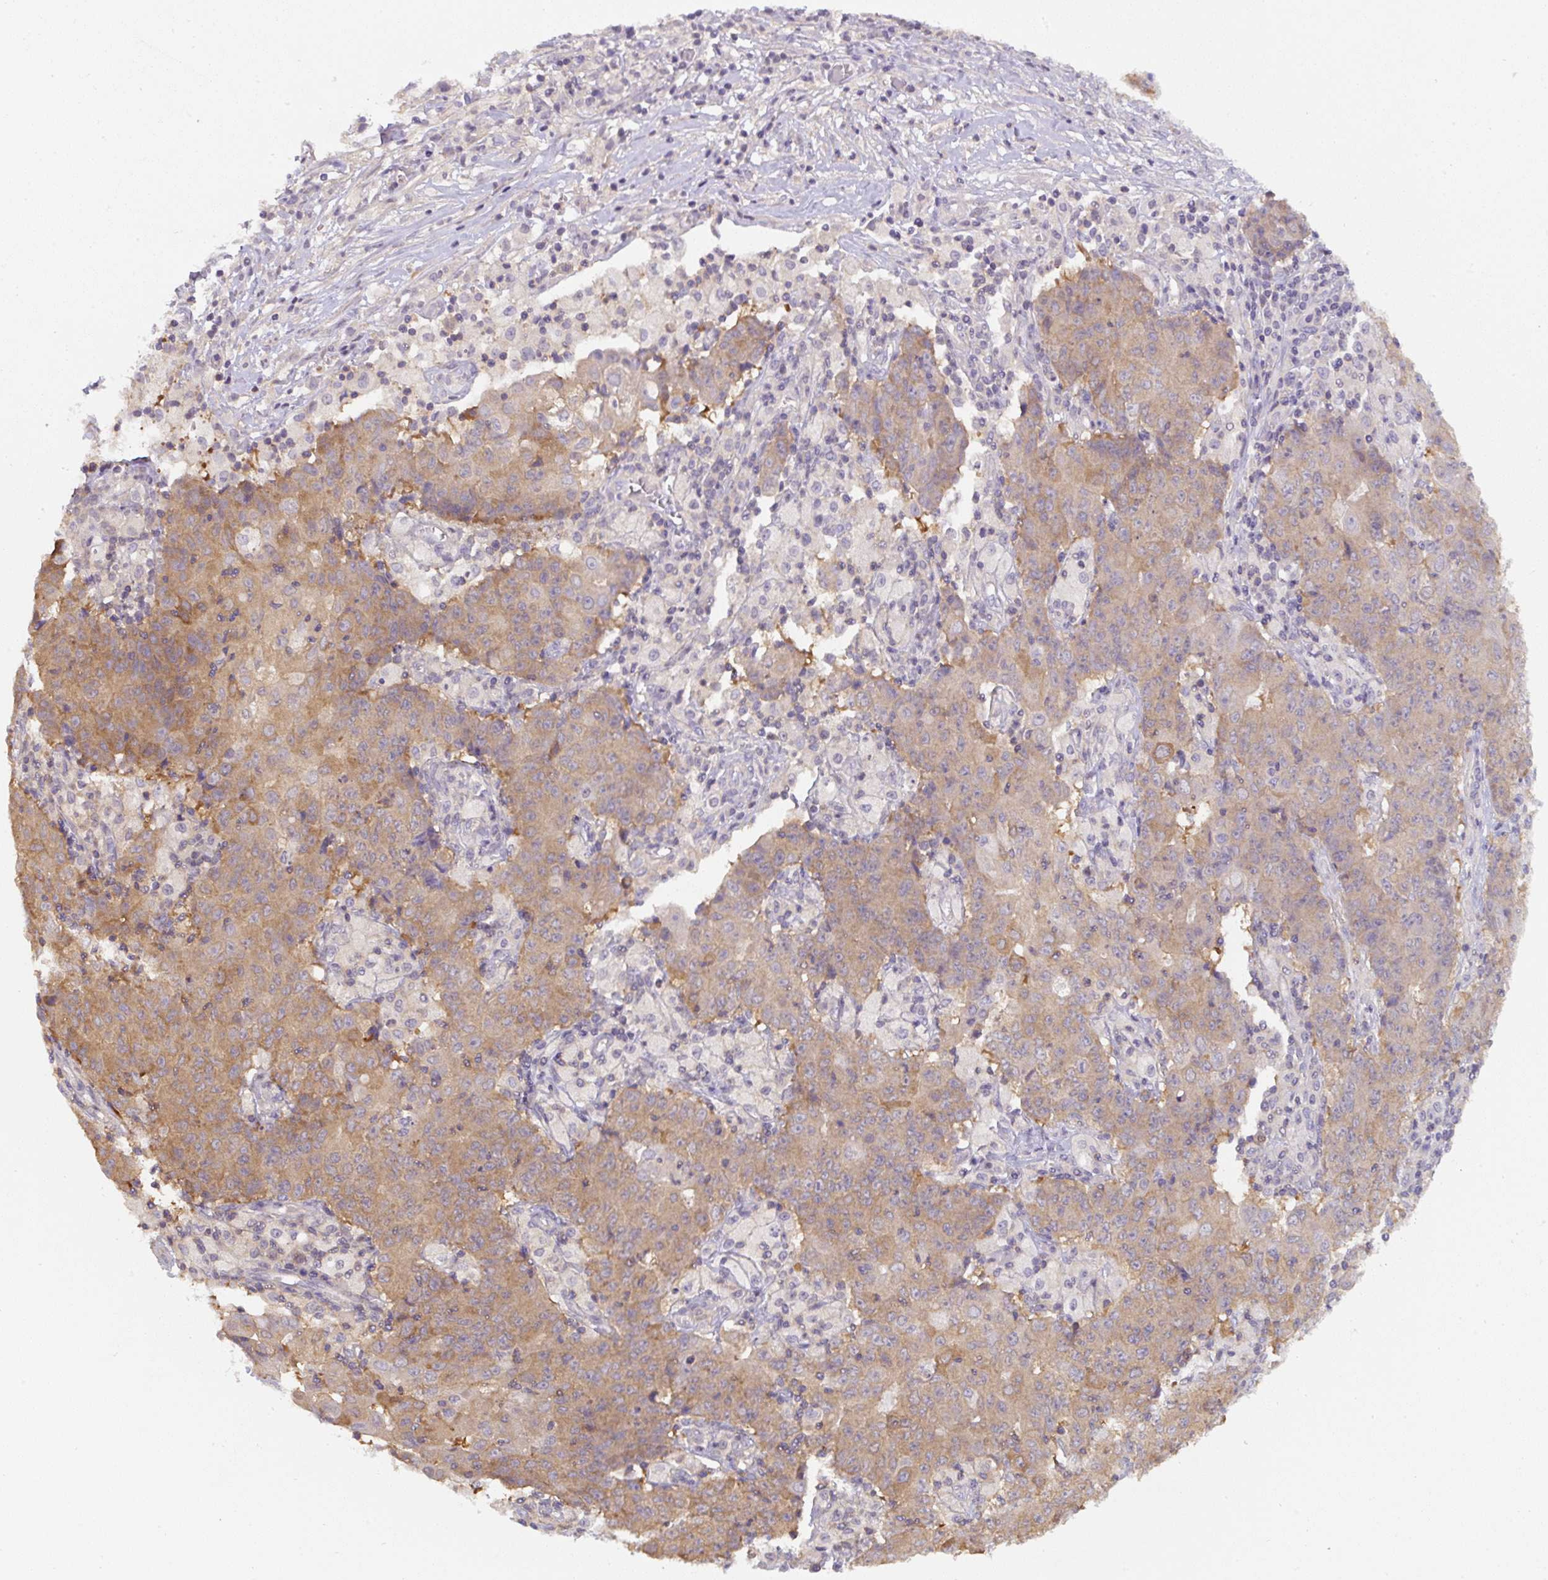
{"staining": {"intensity": "moderate", "quantity": ">75%", "location": "cytoplasmic/membranous"}, "tissue": "ovarian cancer", "cell_type": "Tumor cells", "image_type": "cancer", "snomed": [{"axis": "morphology", "description": "Carcinoma, endometroid"}, {"axis": "topography", "description": "Ovary"}], "caption": "The immunohistochemical stain labels moderate cytoplasmic/membranous positivity in tumor cells of ovarian cancer tissue. (Stains: DAB in brown, nuclei in blue, Microscopy: brightfield microscopy at high magnification).", "gene": "ST13", "patient": {"sex": "female", "age": 42}}